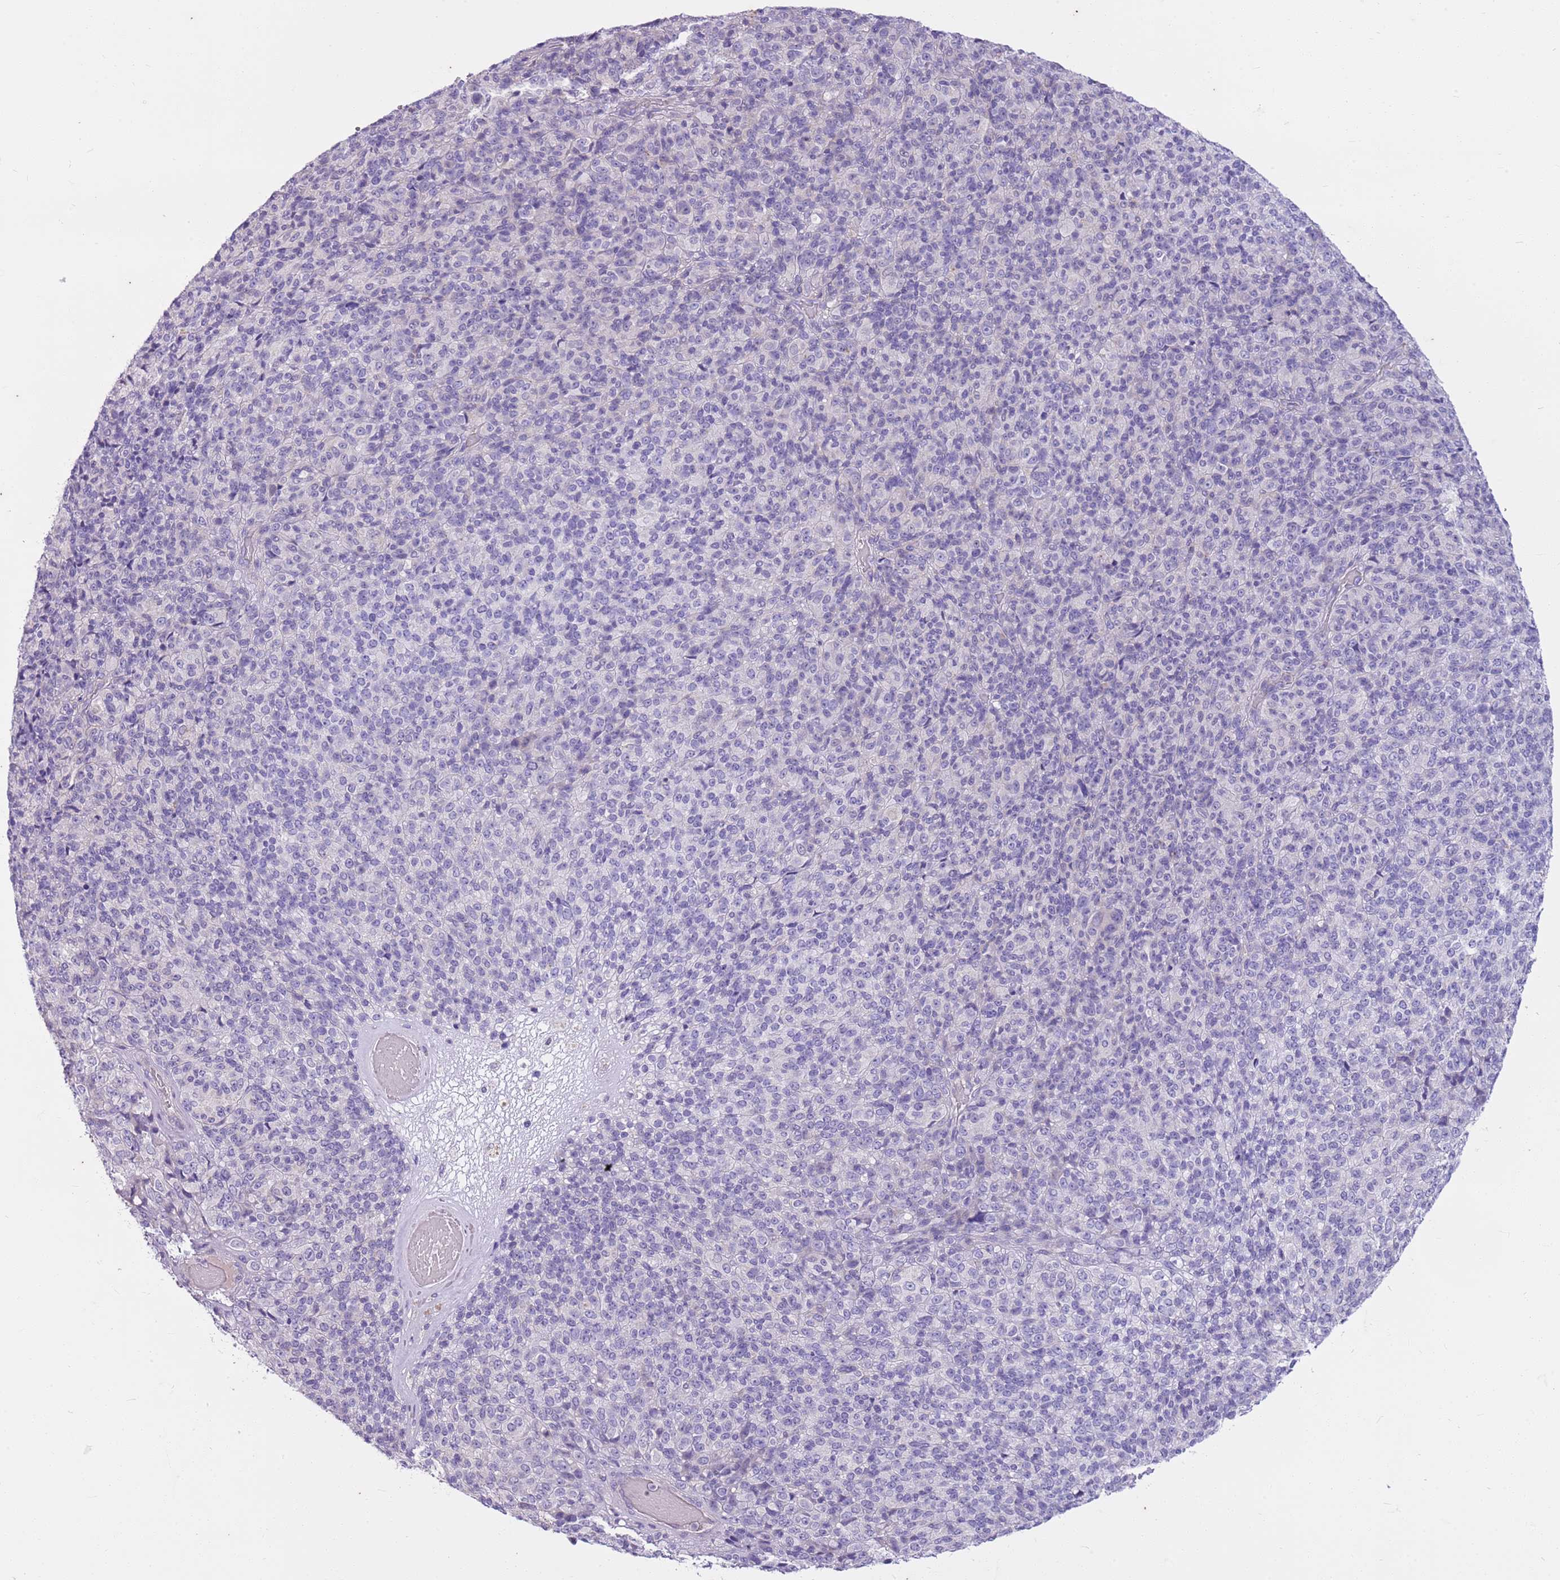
{"staining": {"intensity": "negative", "quantity": "none", "location": "none"}, "tissue": "melanoma", "cell_type": "Tumor cells", "image_type": "cancer", "snomed": [{"axis": "morphology", "description": "Malignant melanoma, Metastatic site"}, {"axis": "topography", "description": "Brain"}], "caption": "A photomicrograph of human melanoma is negative for staining in tumor cells. (Brightfield microscopy of DAB (3,3'-diaminobenzidine) immunohistochemistry at high magnification).", "gene": "CNPPD1", "patient": {"sex": "female", "age": 56}}